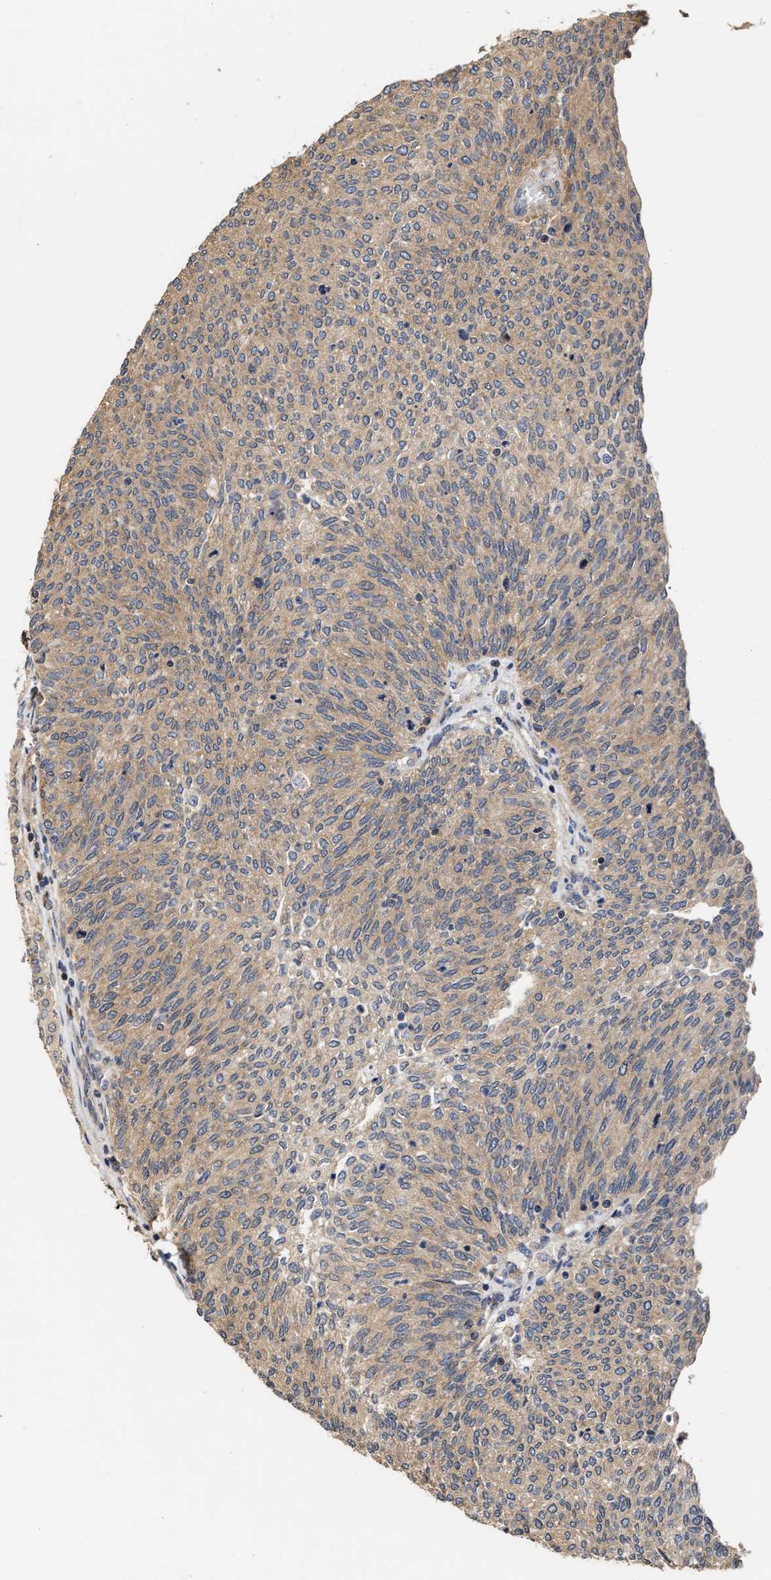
{"staining": {"intensity": "weak", "quantity": "25%-75%", "location": "cytoplasmic/membranous"}, "tissue": "urothelial cancer", "cell_type": "Tumor cells", "image_type": "cancer", "snomed": [{"axis": "morphology", "description": "Urothelial carcinoma, Low grade"}, {"axis": "topography", "description": "Urinary bladder"}], "caption": "This image shows immunohistochemistry staining of human urothelial carcinoma (low-grade), with low weak cytoplasmic/membranous staining in approximately 25%-75% of tumor cells.", "gene": "CLIP2", "patient": {"sex": "female", "age": 79}}